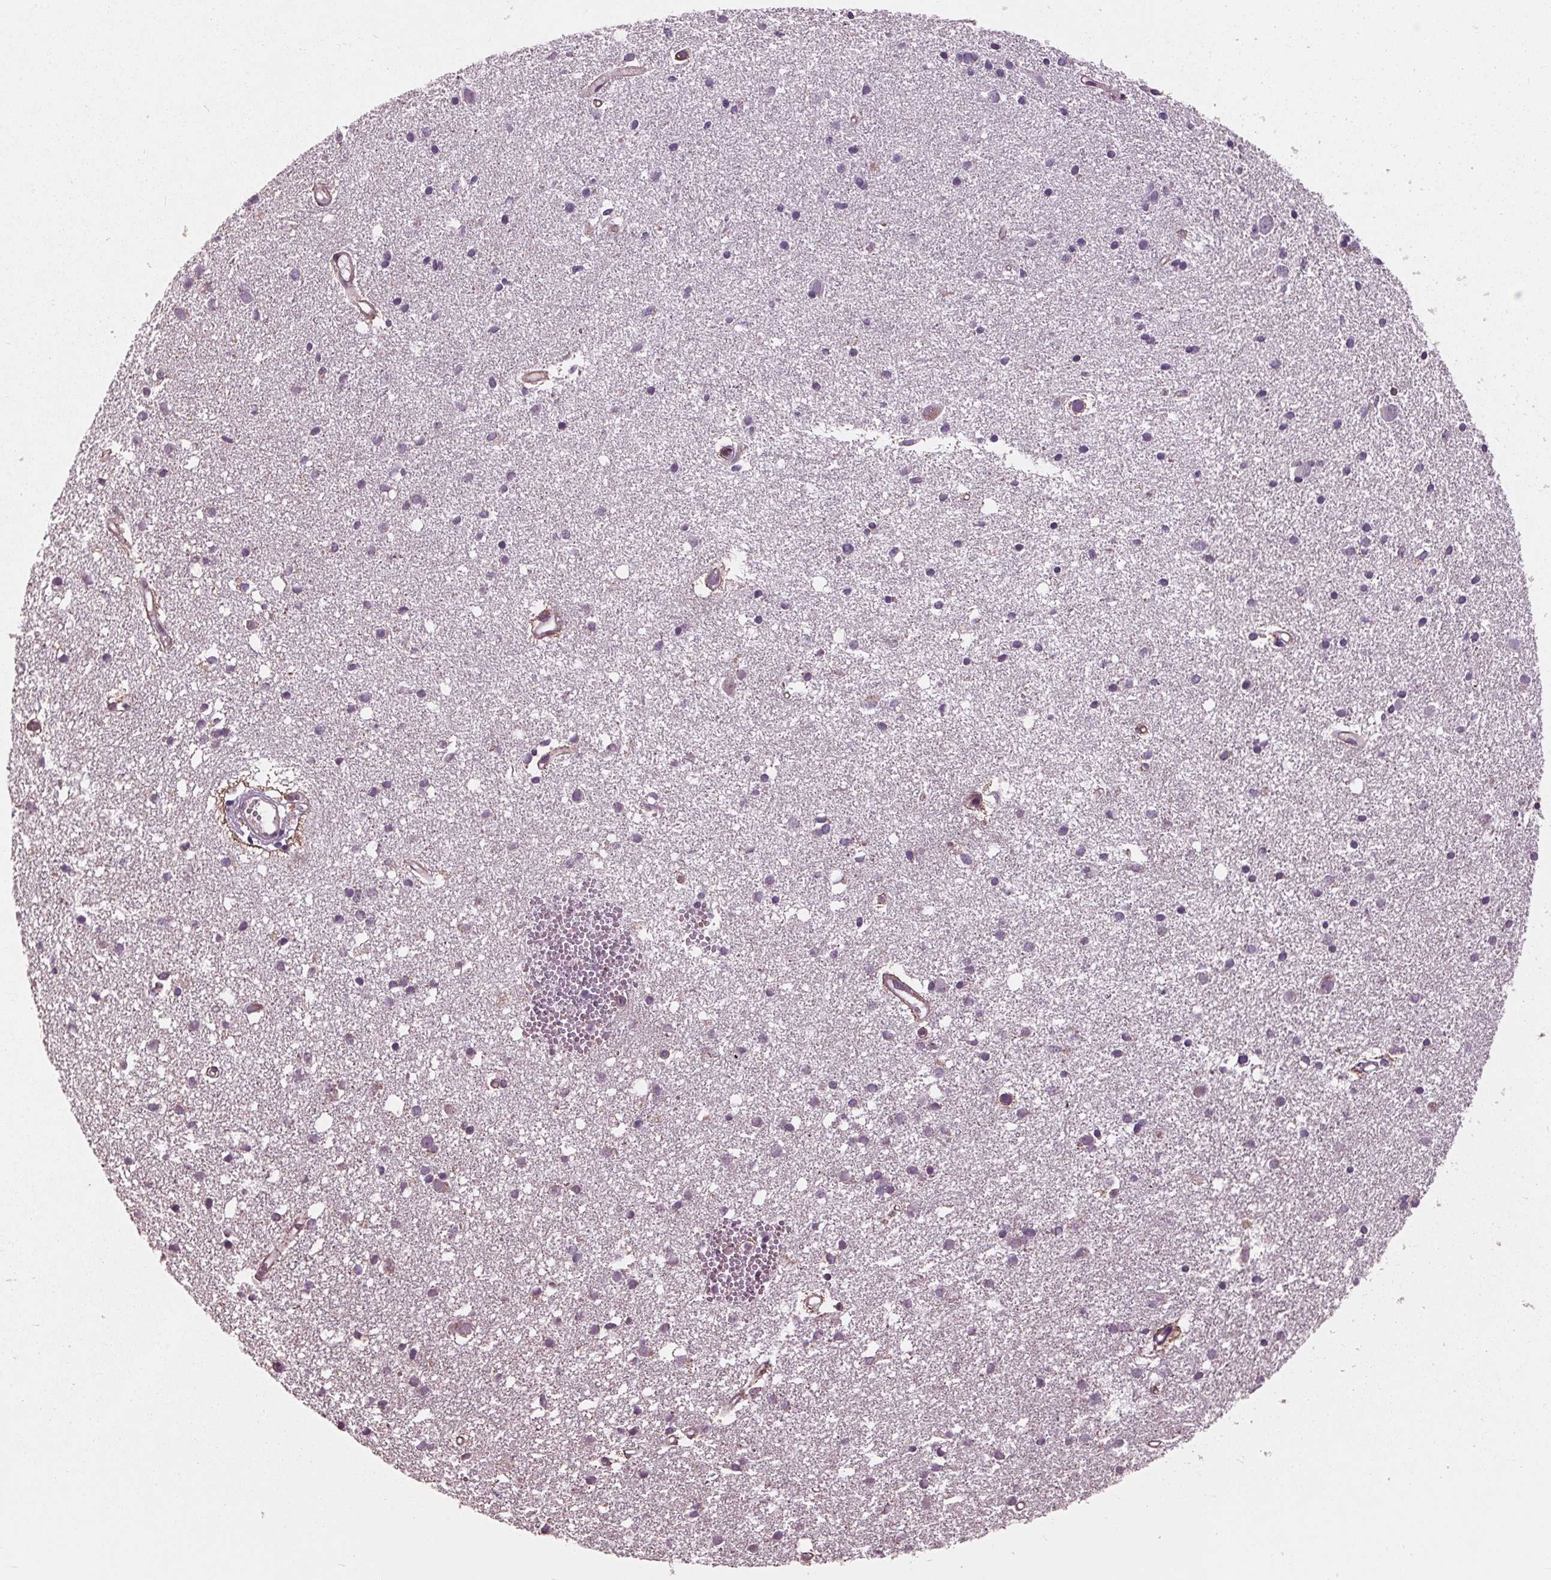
{"staining": {"intensity": "moderate", "quantity": "25%-75%", "location": "cytoplasmic/membranous"}, "tissue": "cerebral cortex", "cell_type": "Endothelial cells", "image_type": "normal", "snomed": [{"axis": "morphology", "description": "Normal tissue, NOS"}, {"axis": "morphology", "description": "Glioma, malignant, High grade"}, {"axis": "topography", "description": "Cerebral cortex"}], "caption": "The histopathology image shows a brown stain indicating the presence of a protein in the cytoplasmic/membranous of endothelial cells in cerebral cortex. The staining is performed using DAB (3,3'-diaminobenzidine) brown chromogen to label protein expression. The nuclei are counter-stained blue using hematoxylin.", "gene": "MAPK8", "patient": {"sex": "male", "age": 71}}